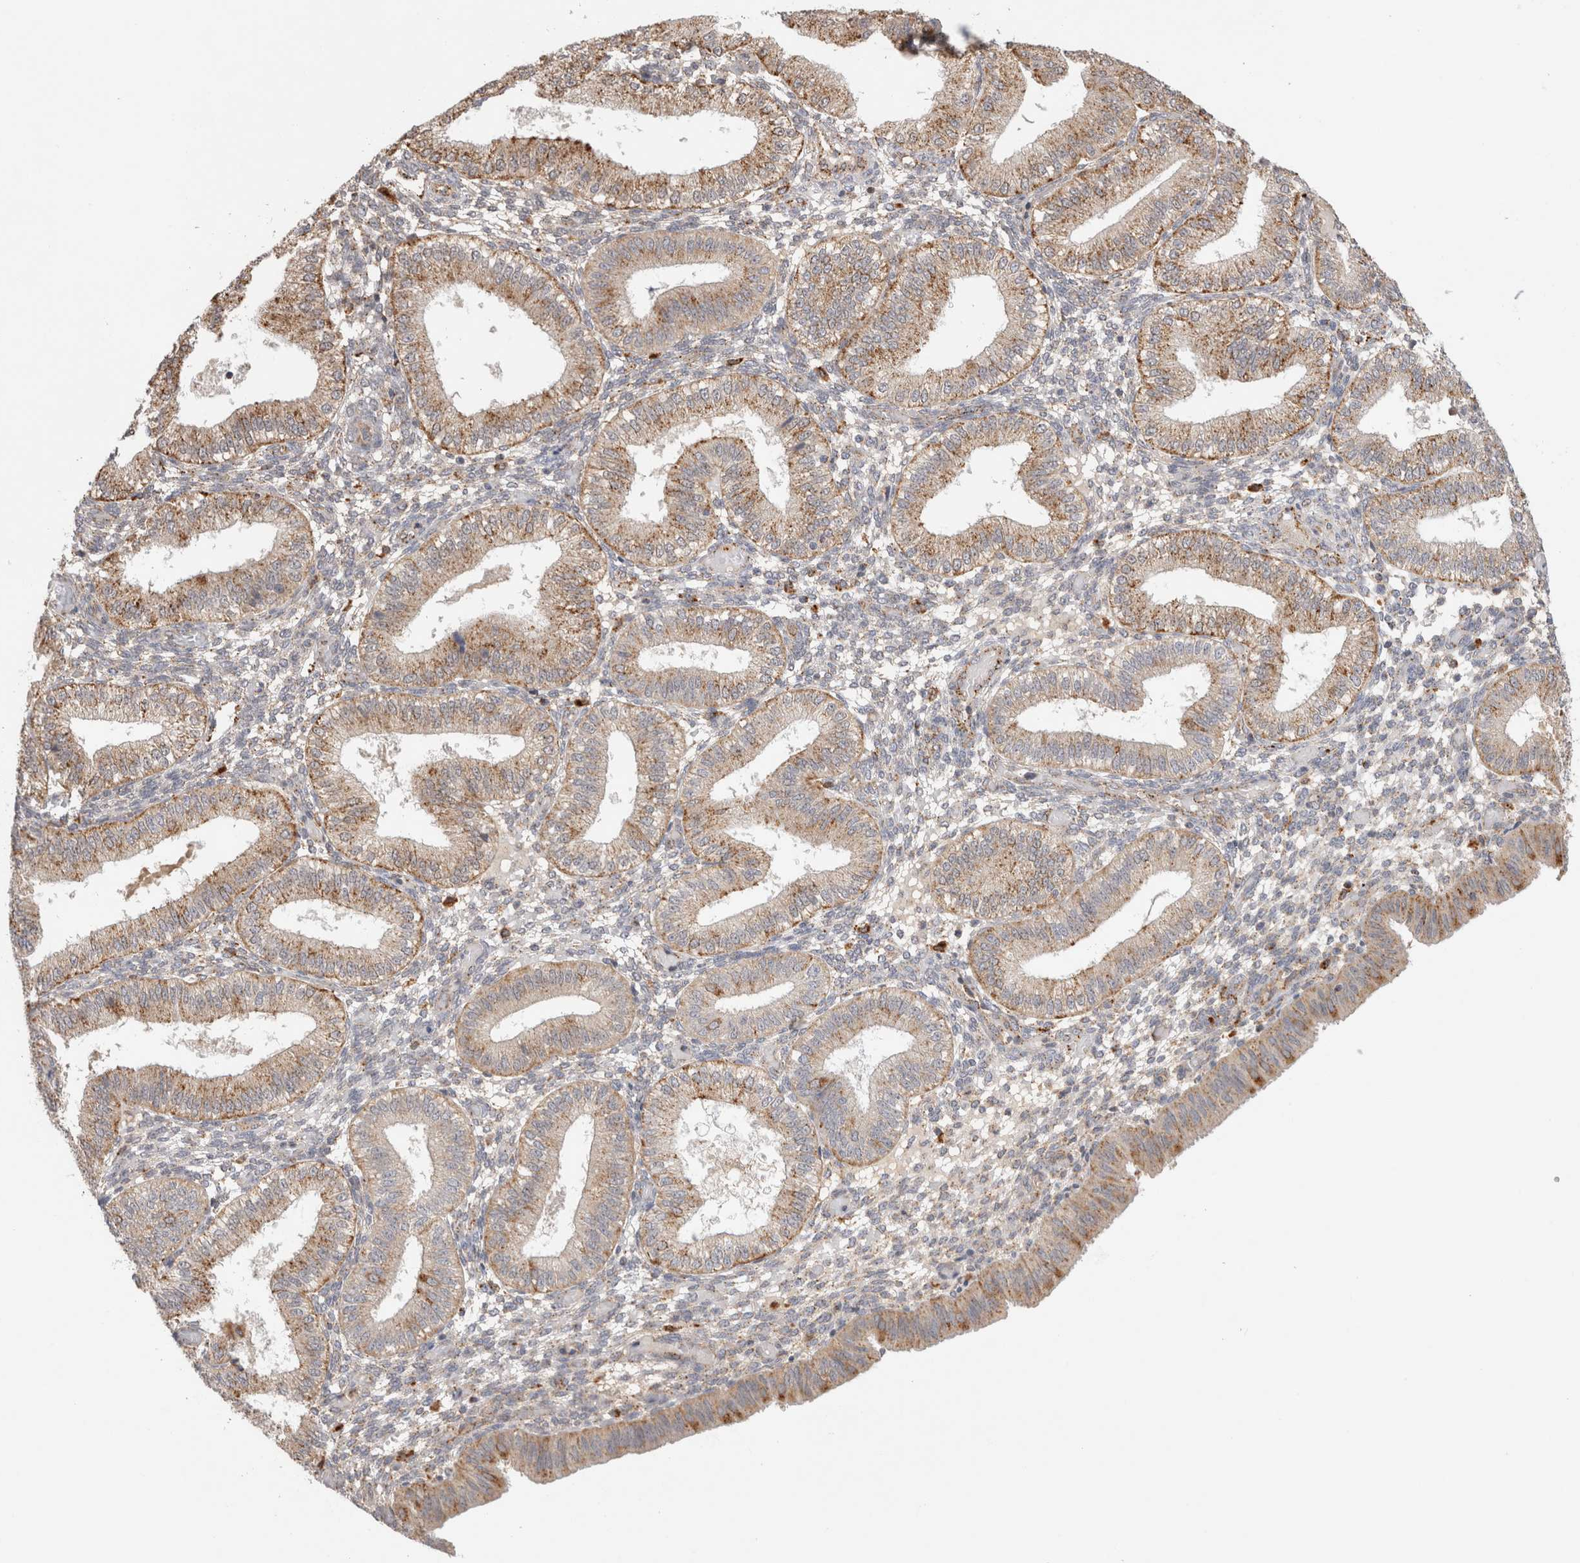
{"staining": {"intensity": "moderate", "quantity": "25%-75%", "location": "cytoplasmic/membranous"}, "tissue": "endometrium", "cell_type": "Cells in endometrial stroma", "image_type": "normal", "snomed": [{"axis": "morphology", "description": "Normal tissue, NOS"}, {"axis": "topography", "description": "Endometrium"}], "caption": "Cells in endometrial stroma display medium levels of moderate cytoplasmic/membranous expression in approximately 25%-75% of cells in normal human endometrium. (Stains: DAB in brown, nuclei in blue, Microscopy: brightfield microscopy at high magnification).", "gene": "GNS", "patient": {"sex": "female", "age": 39}}